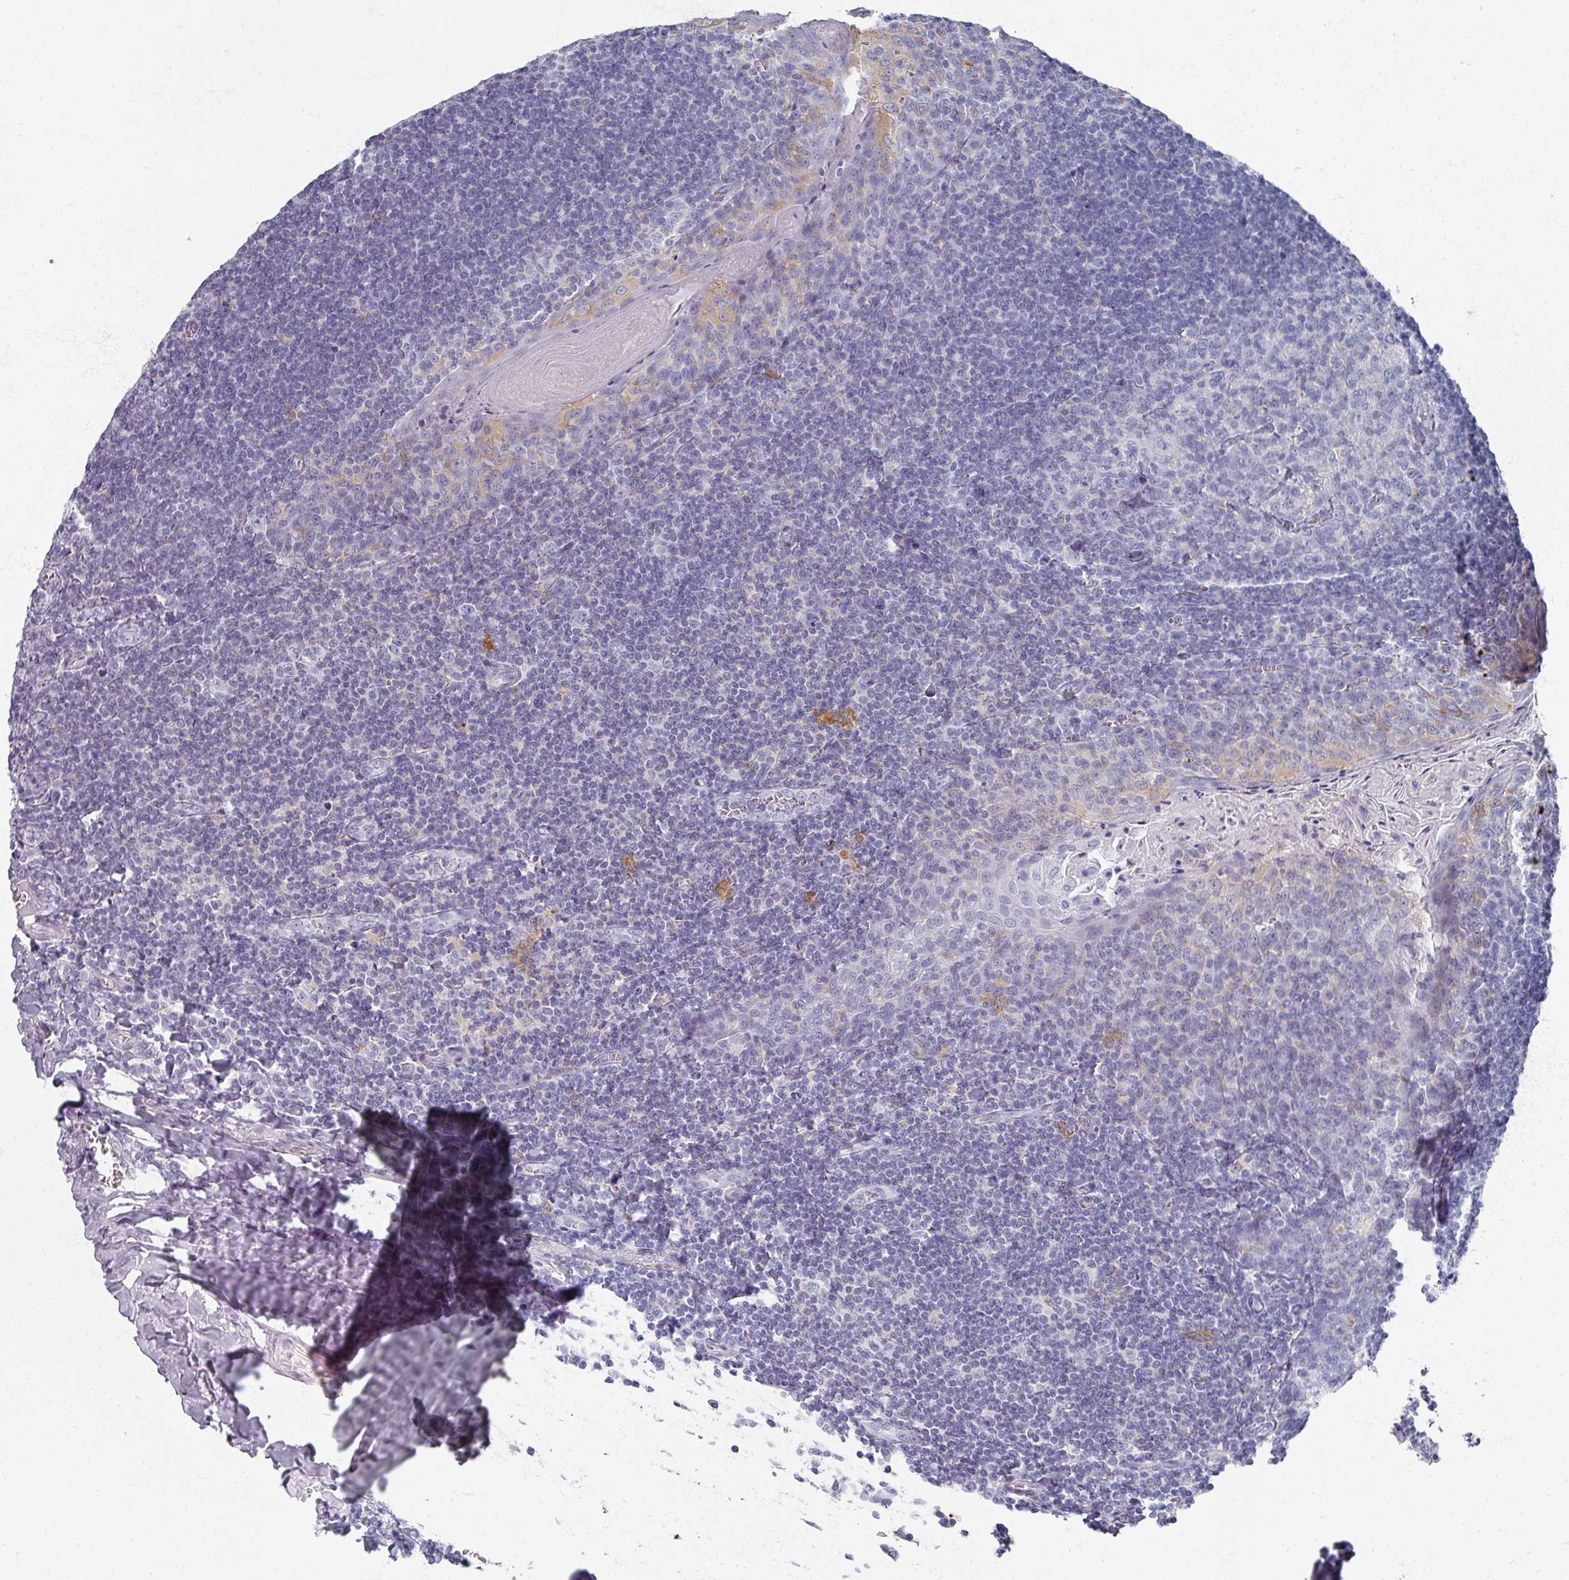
{"staining": {"intensity": "negative", "quantity": "none", "location": "none"}, "tissue": "tonsil", "cell_type": "Germinal center cells", "image_type": "normal", "snomed": [{"axis": "morphology", "description": "Normal tissue, NOS"}, {"axis": "topography", "description": "Tonsil"}], "caption": "This is a micrograph of immunohistochemistry (IHC) staining of benign tonsil, which shows no expression in germinal center cells.", "gene": "OMG", "patient": {"sex": "male", "age": 27}}